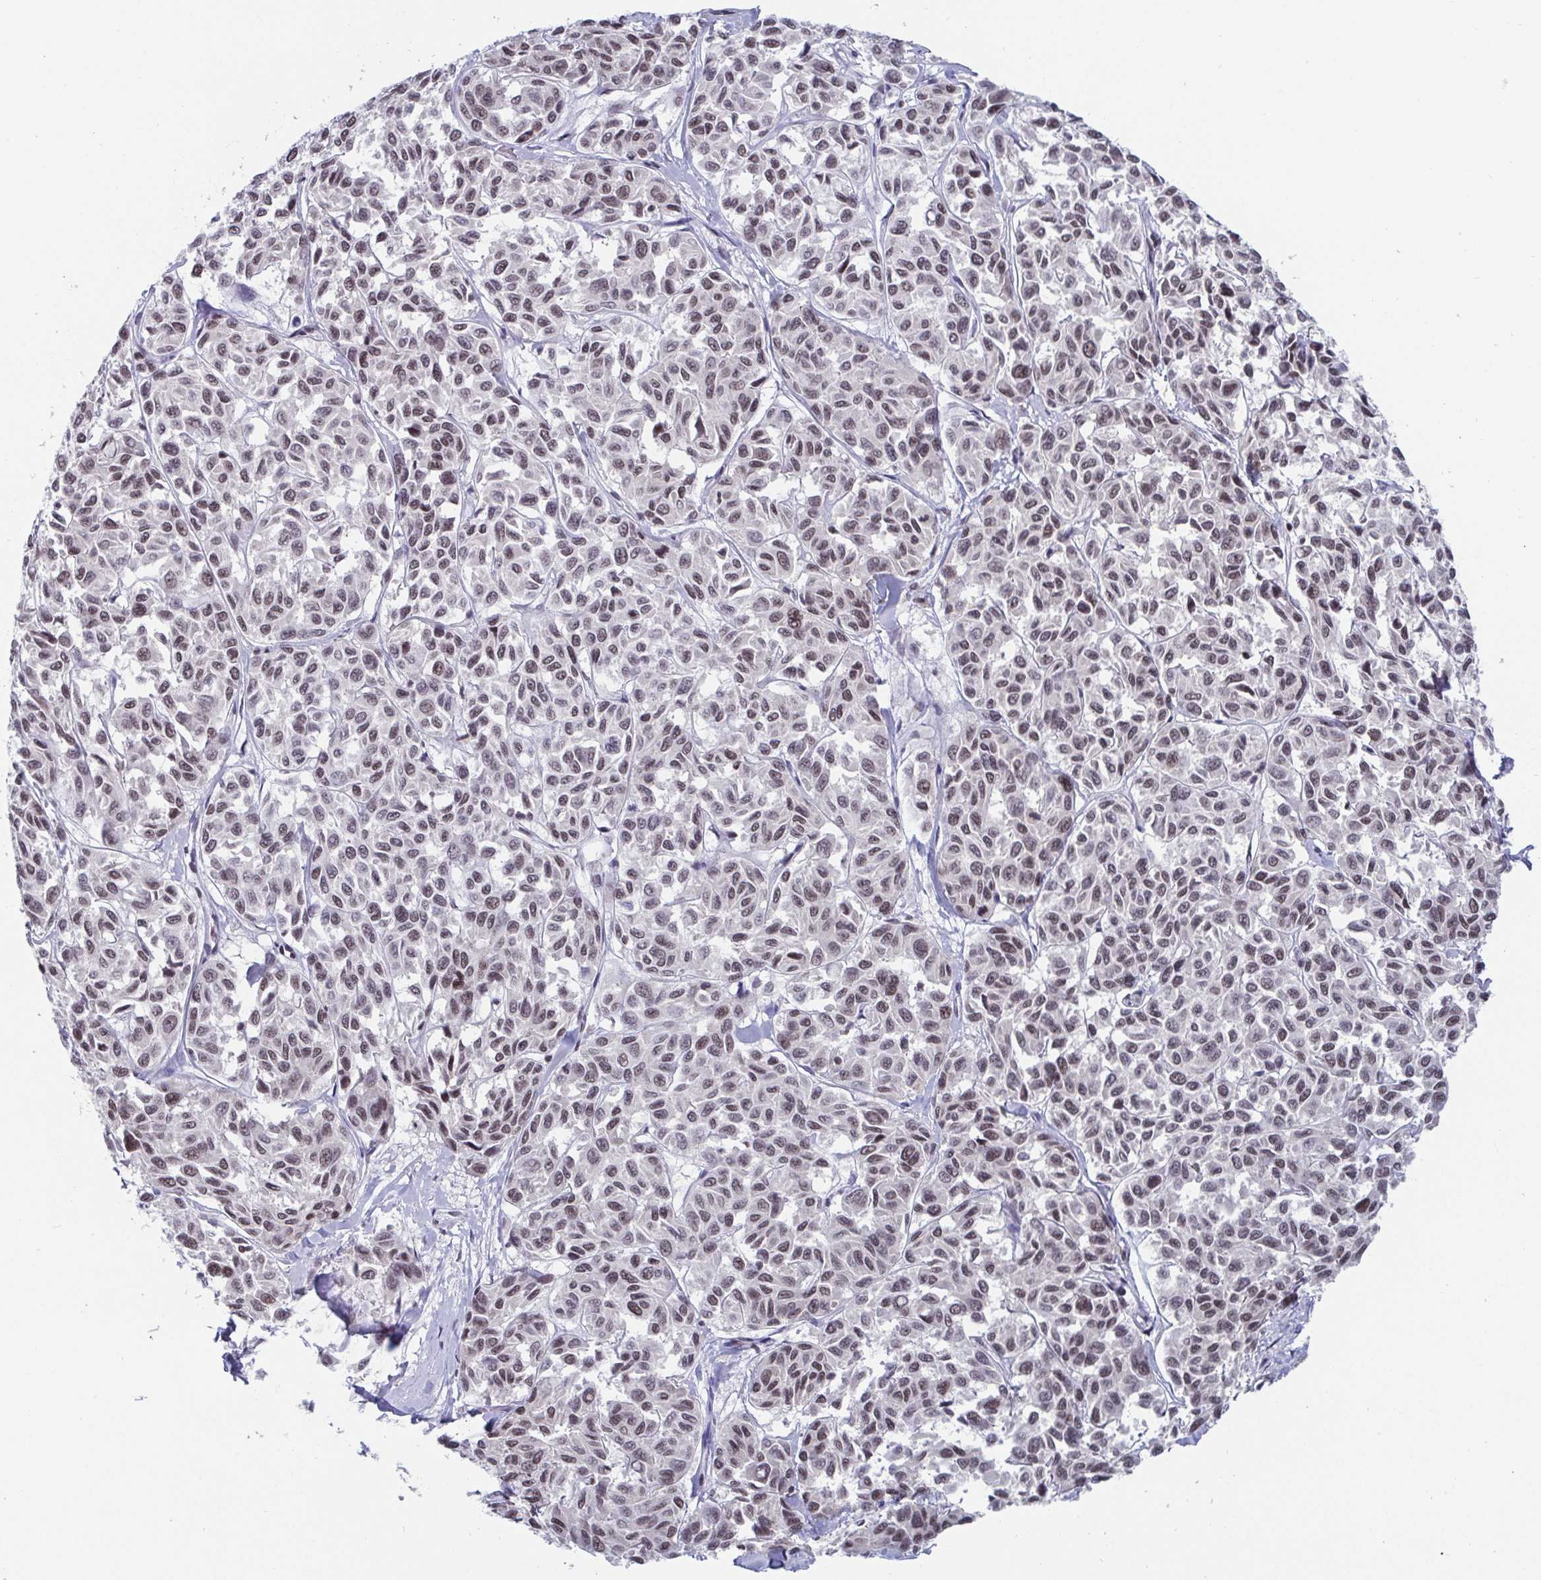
{"staining": {"intensity": "moderate", "quantity": "25%-75%", "location": "nuclear"}, "tissue": "melanoma", "cell_type": "Tumor cells", "image_type": "cancer", "snomed": [{"axis": "morphology", "description": "Malignant melanoma, NOS"}, {"axis": "topography", "description": "Skin"}], "caption": "This photomicrograph reveals malignant melanoma stained with immunohistochemistry (IHC) to label a protein in brown. The nuclear of tumor cells show moderate positivity for the protein. Nuclei are counter-stained blue.", "gene": "CTCF", "patient": {"sex": "female", "age": 66}}